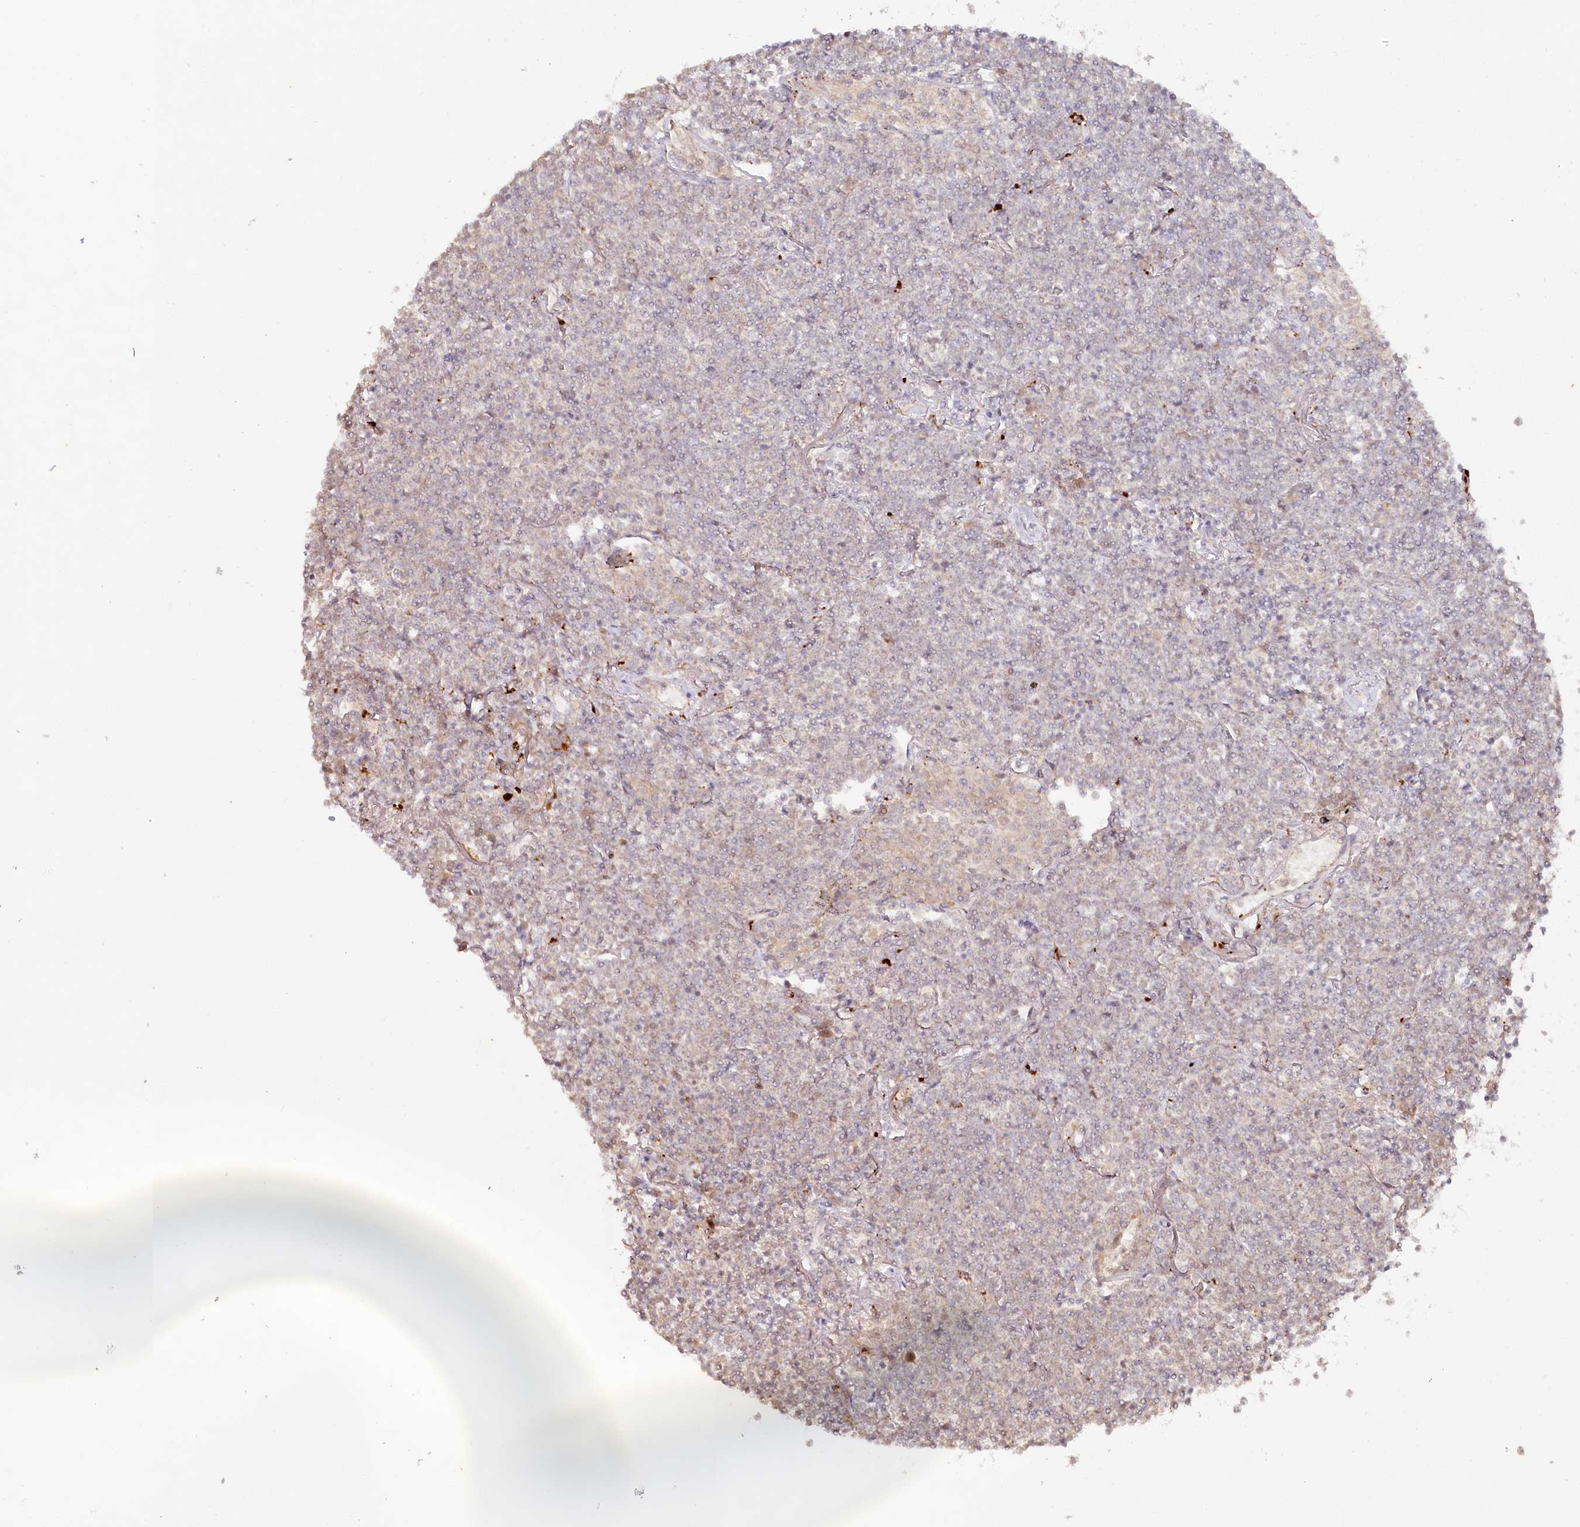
{"staining": {"intensity": "negative", "quantity": "none", "location": "none"}, "tissue": "lymphoma", "cell_type": "Tumor cells", "image_type": "cancer", "snomed": [{"axis": "morphology", "description": "Malignant lymphoma, non-Hodgkin's type, Low grade"}, {"axis": "topography", "description": "Lung"}], "caption": "Immunohistochemical staining of human lymphoma reveals no significant positivity in tumor cells.", "gene": "PSAPL1", "patient": {"sex": "female", "age": 71}}